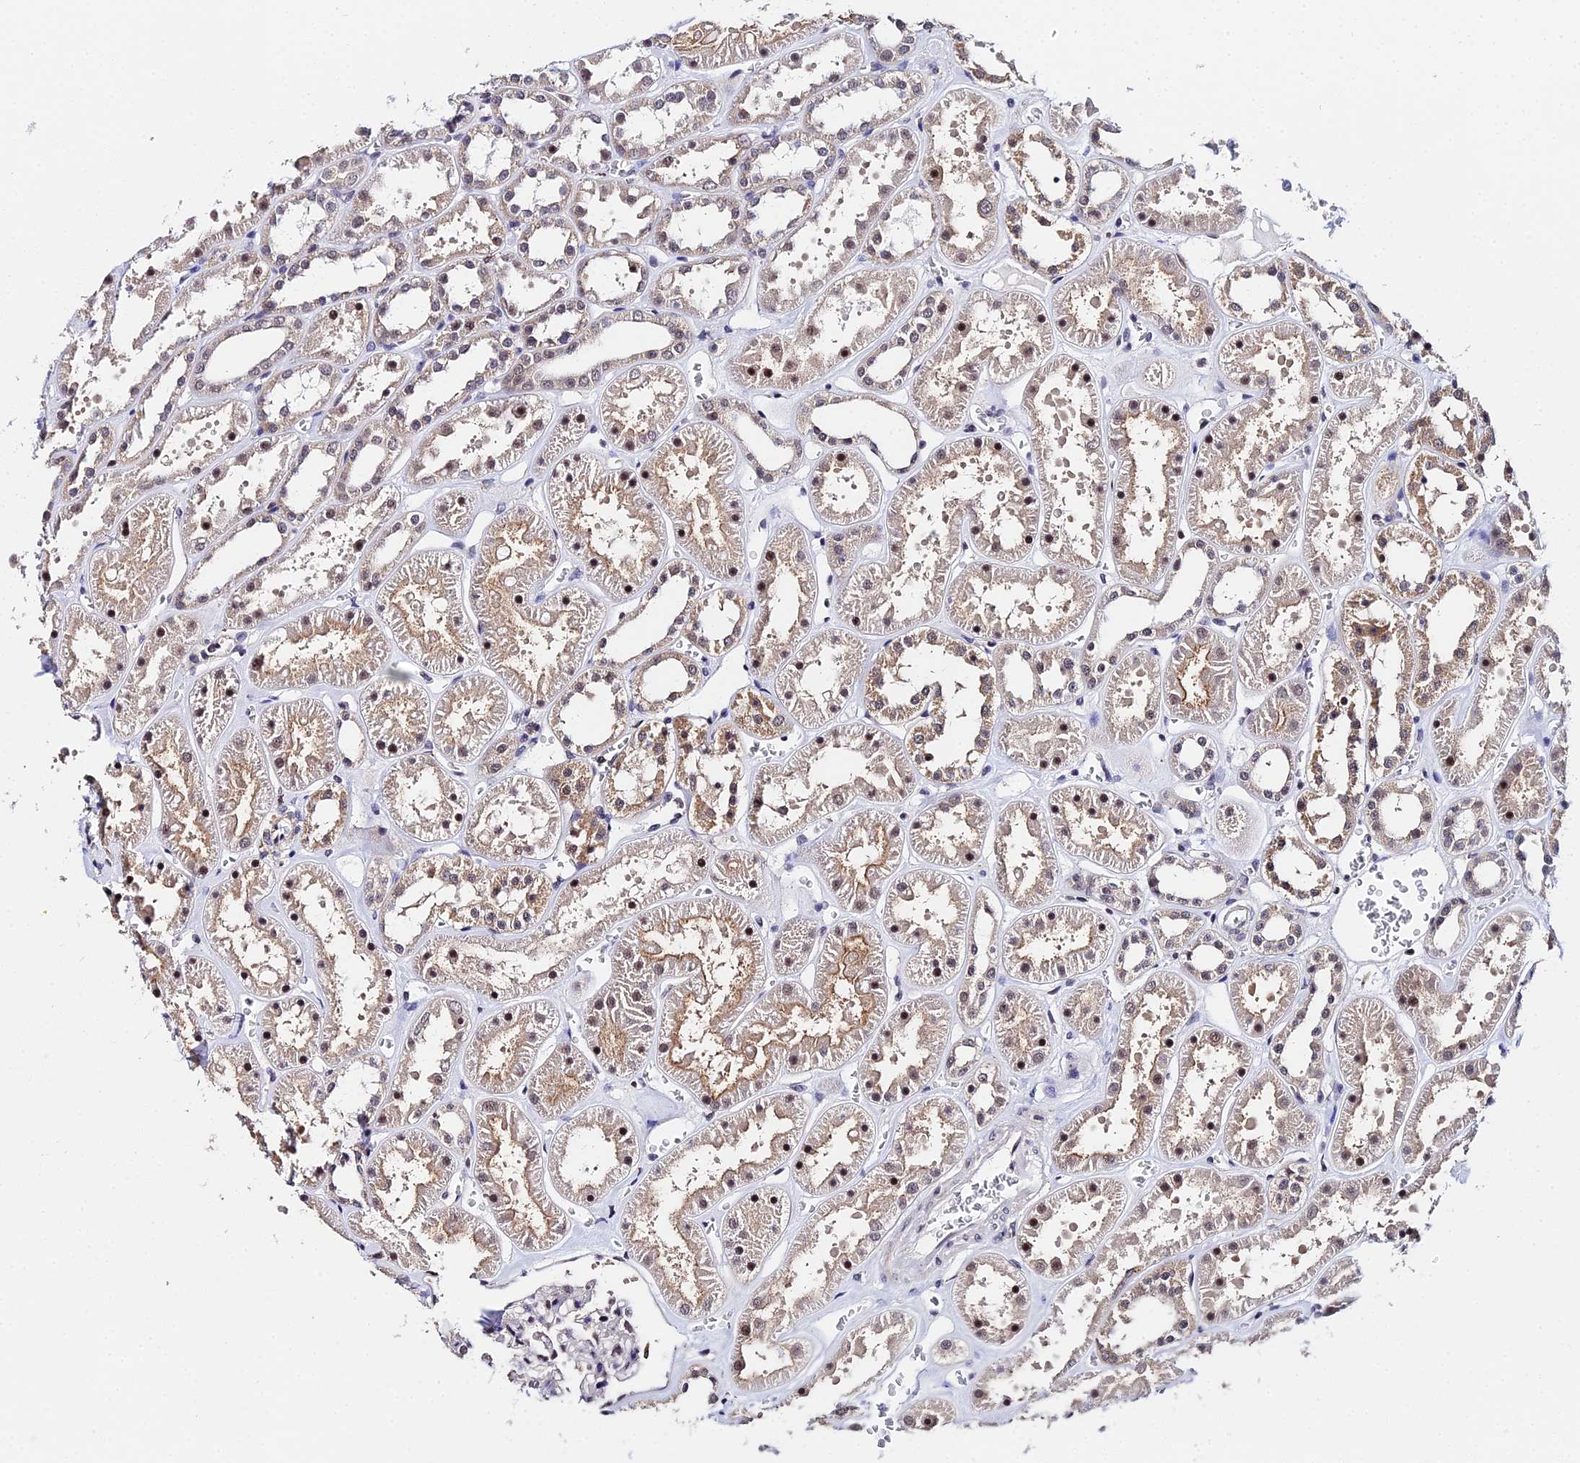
{"staining": {"intensity": "strong", "quantity": "25%-75%", "location": "nuclear"}, "tissue": "kidney", "cell_type": "Cells in glomeruli", "image_type": "normal", "snomed": [{"axis": "morphology", "description": "Normal tissue, NOS"}, {"axis": "topography", "description": "Kidney"}], "caption": "DAB immunohistochemical staining of unremarkable human kidney demonstrates strong nuclear protein staining in approximately 25%-75% of cells in glomeruli. The protein of interest is stained brown, and the nuclei are stained in blue (DAB (3,3'-diaminobenzidine) IHC with brightfield microscopy, high magnification).", "gene": "MAGOHB", "patient": {"sex": "female", "age": 41}}